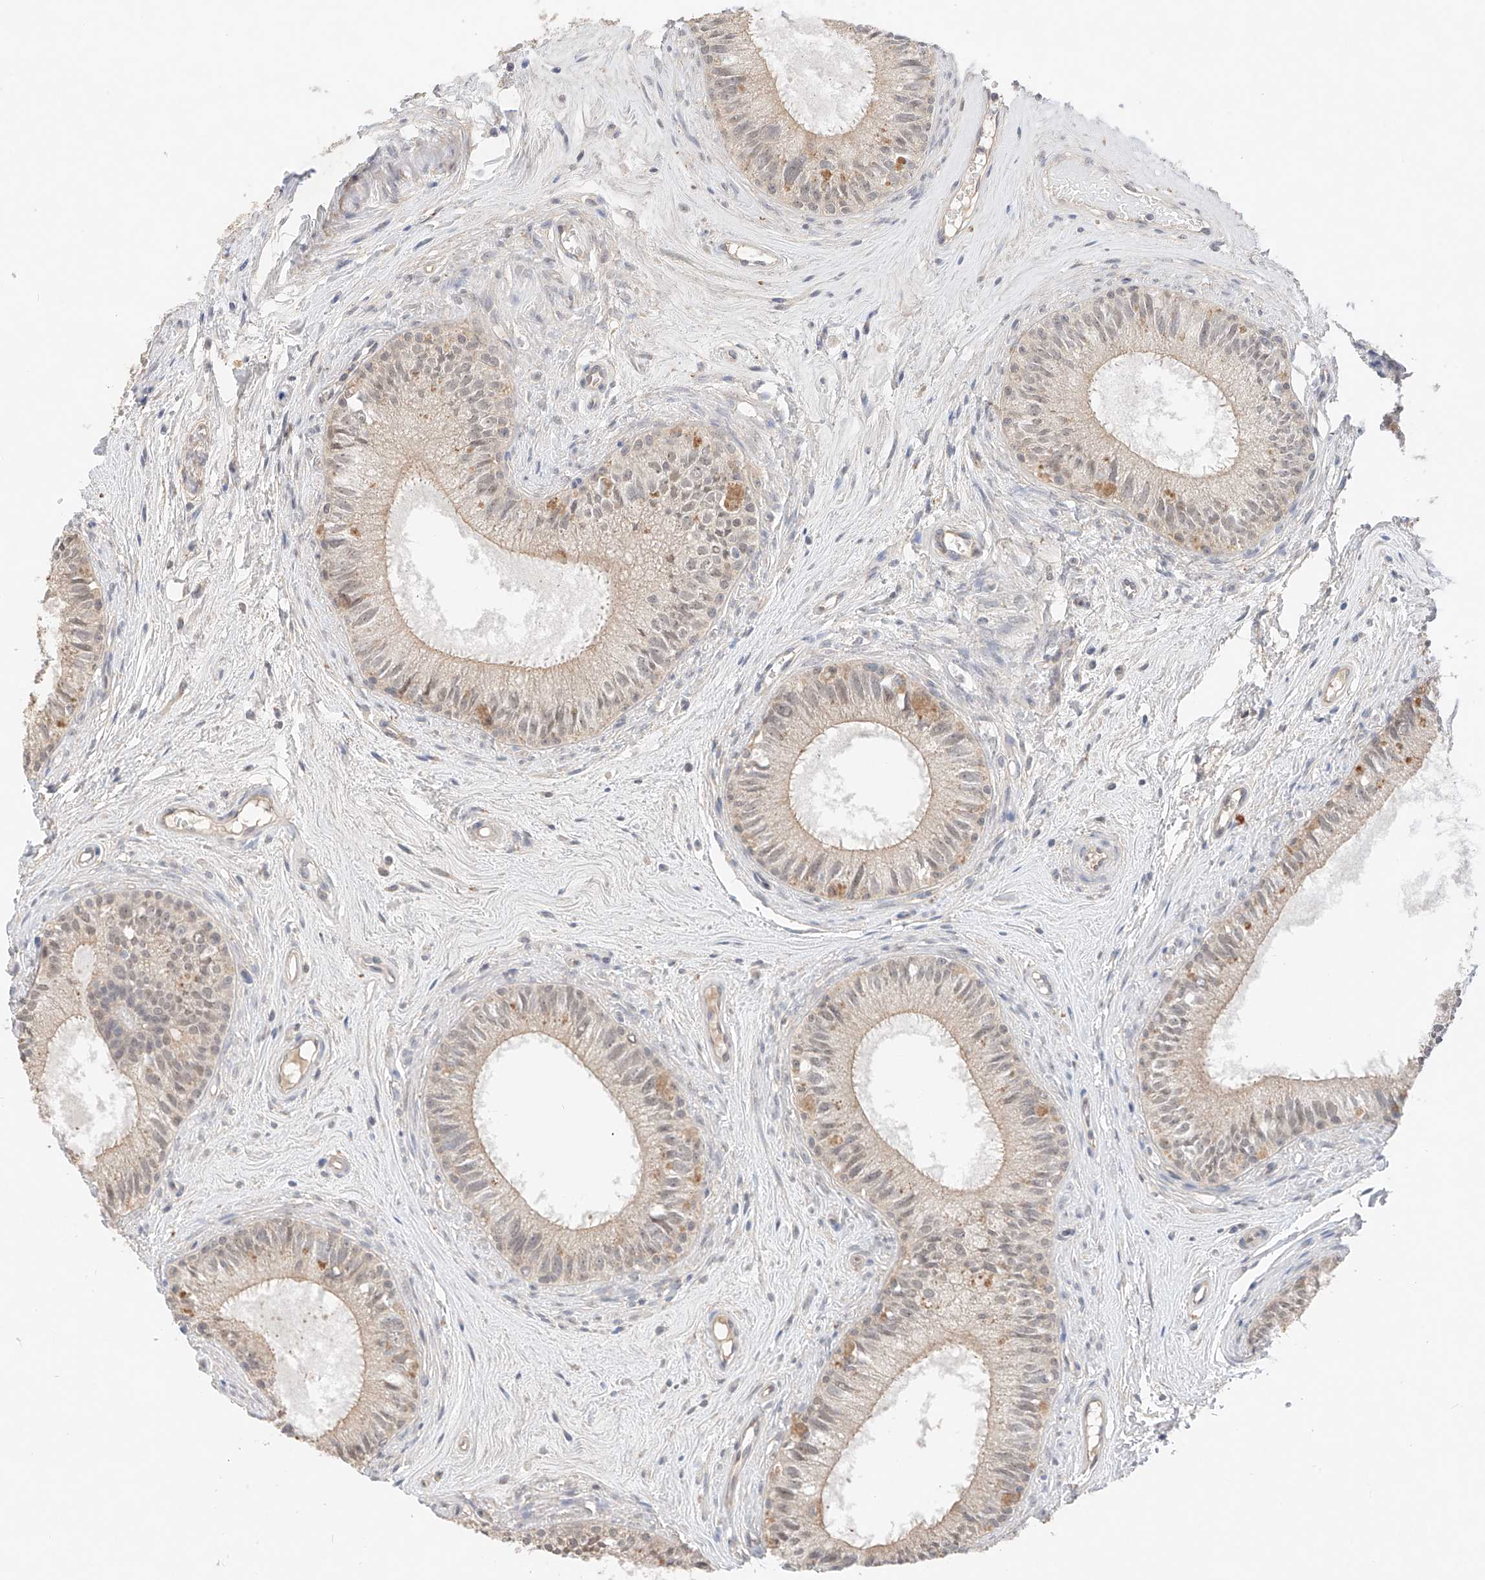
{"staining": {"intensity": "negative", "quantity": "none", "location": "none"}, "tissue": "epididymis", "cell_type": "Glandular cells", "image_type": "normal", "snomed": [{"axis": "morphology", "description": "Normal tissue, NOS"}, {"axis": "topography", "description": "Epididymis"}], "caption": "Glandular cells are negative for brown protein staining in unremarkable epididymis. (DAB (3,3'-diaminobenzidine) immunohistochemistry (IHC) visualized using brightfield microscopy, high magnification).", "gene": "IL22RA2", "patient": {"sex": "male", "age": 71}}